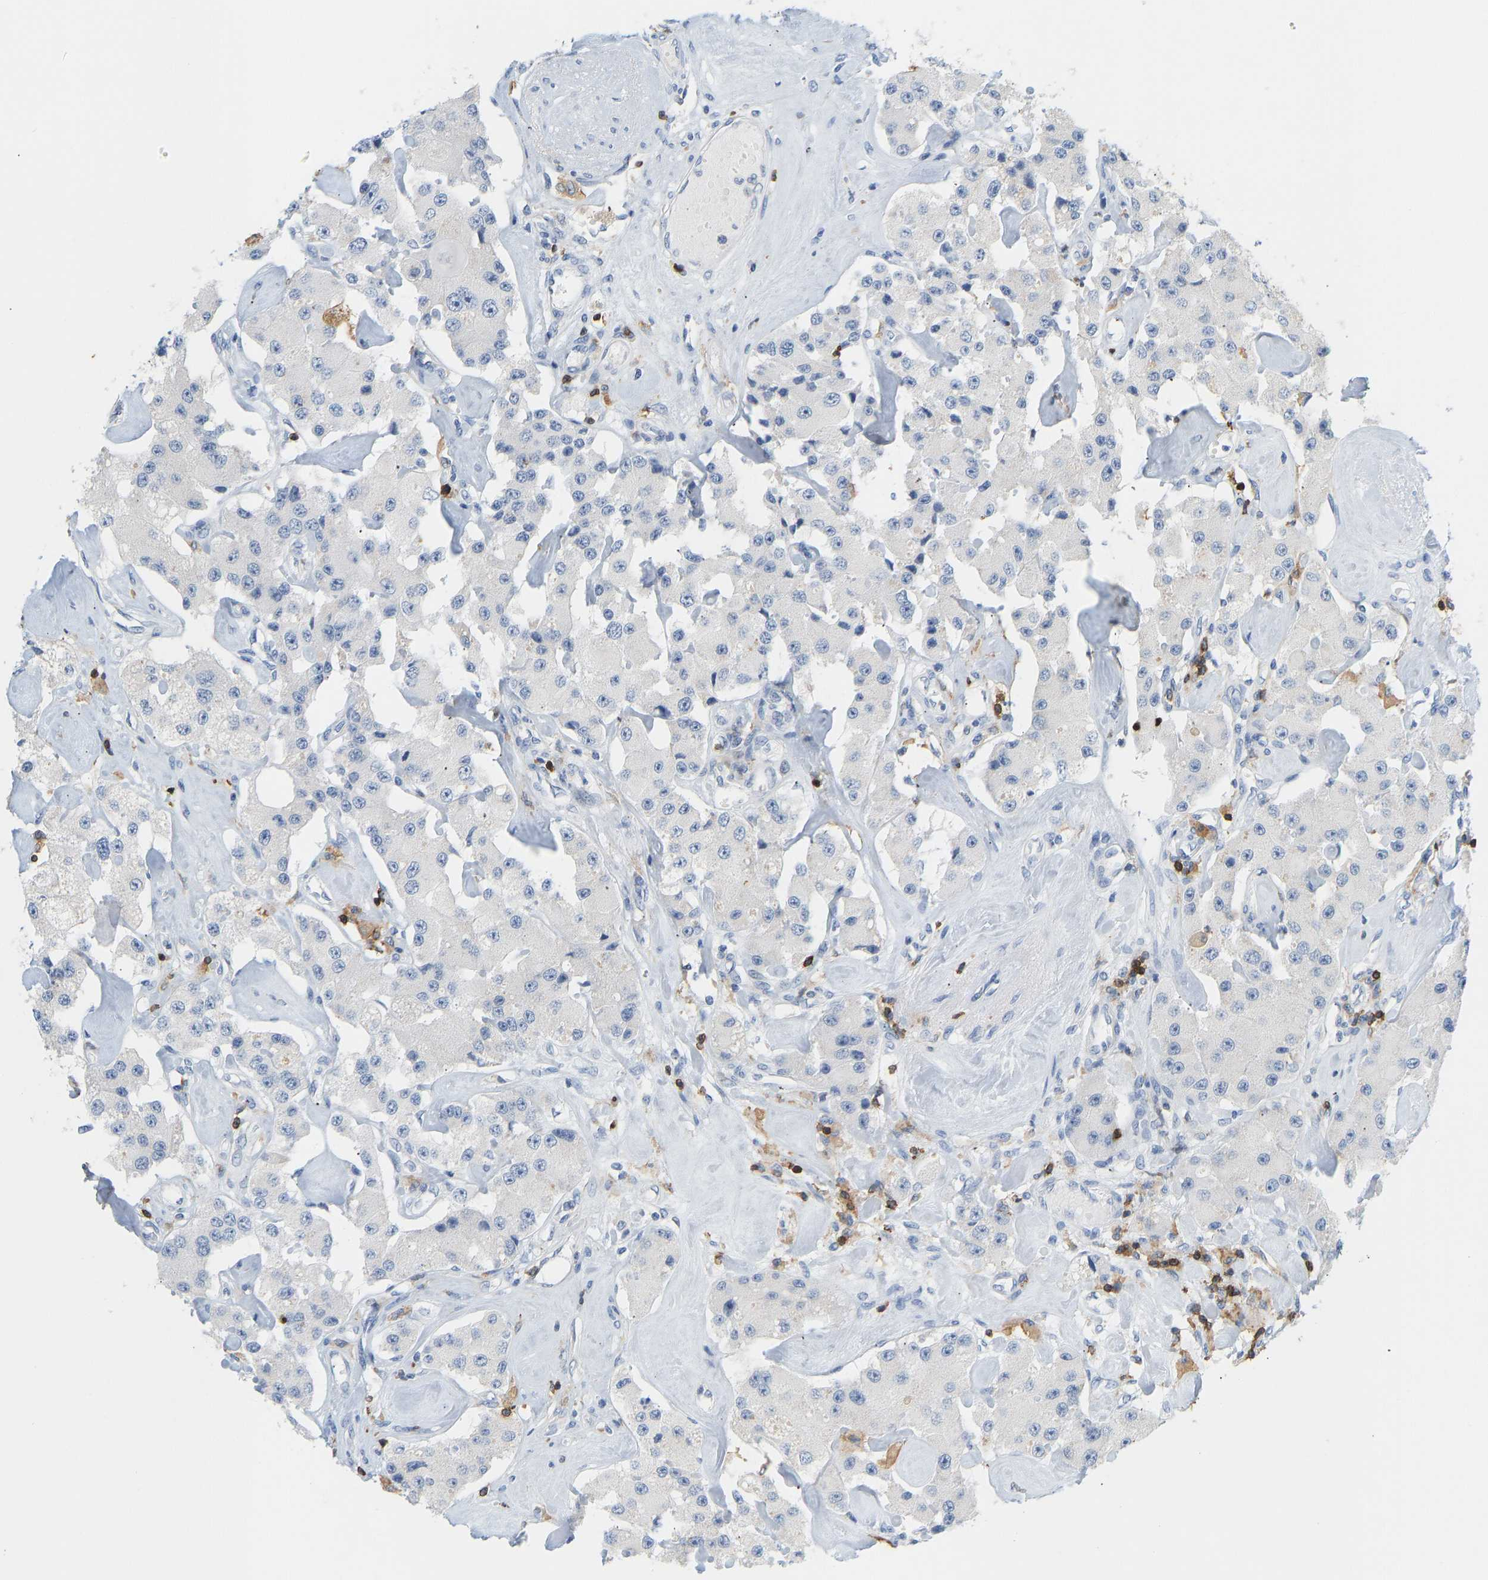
{"staining": {"intensity": "negative", "quantity": "none", "location": "none"}, "tissue": "carcinoid", "cell_type": "Tumor cells", "image_type": "cancer", "snomed": [{"axis": "morphology", "description": "Carcinoid, malignant, NOS"}, {"axis": "topography", "description": "Pancreas"}], "caption": "DAB immunohistochemical staining of human malignant carcinoid demonstrates no significant staining in tumor cells.", "gene": "EVL", "patient": {"sex": "male", "age": 41}}